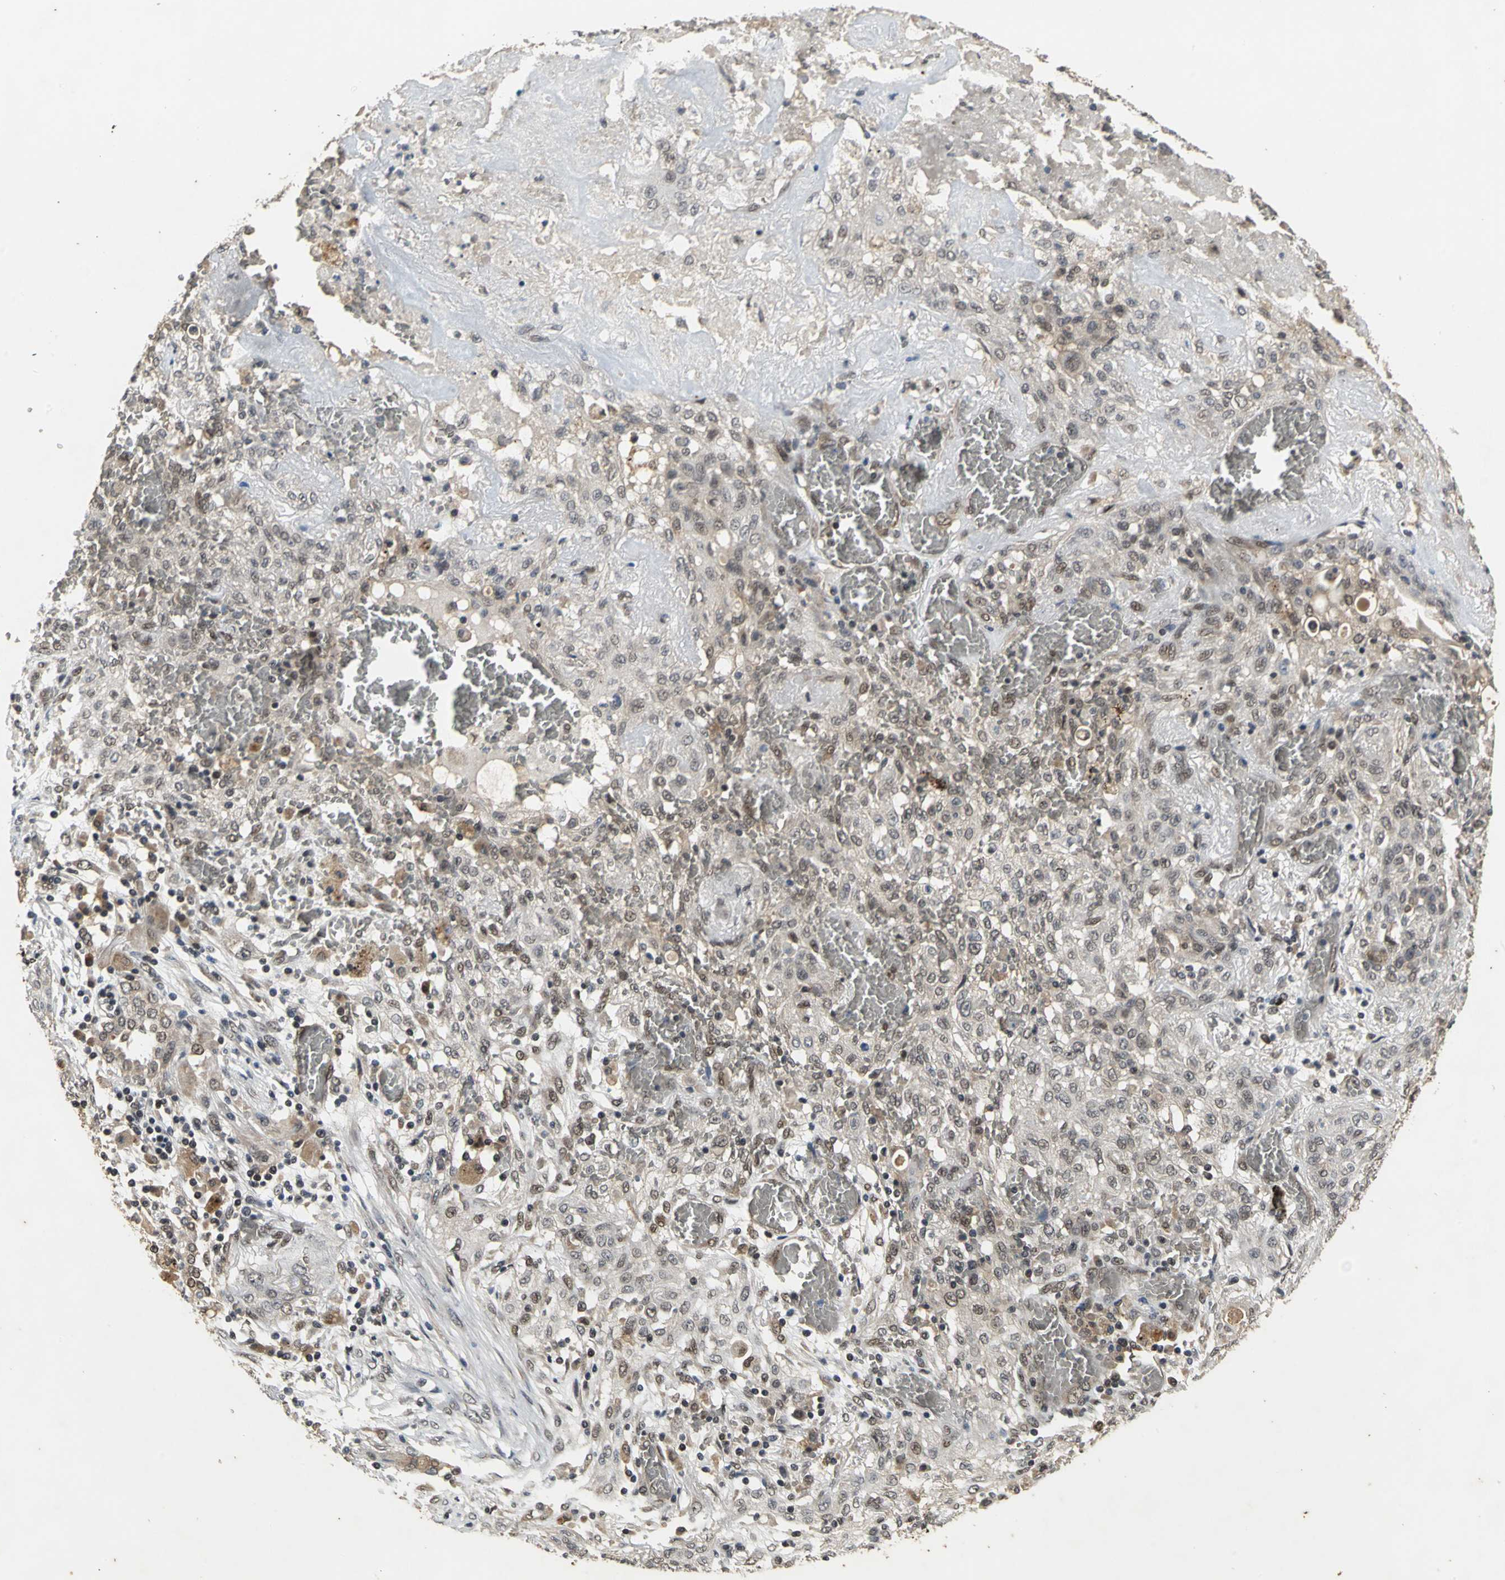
{"staining": {"intensity": "weak", "quantity": "<25%", "location": "cytoplasmic/membranous"}, "tissue": "lung cancer", "cell_type": "Tumor cells", "image_type": "cancer", "snomed": [{"axis": "morphology", "description": "Squamous cell carcinoma, NOS"}, {"axis": "topography", "description": "Lung"}], "caption": "This is a photomicrograph of immunohistochemistry staining of lung squamous cell carcinoma, which shows no staining in tumor cells. (Stains: DAB IHC with hematoxylin counter stain, Microscopy: brightfield microscopy at high magnification).", "gene": "NOTCH3", "patient": {"sex": "female", "age": 47}}